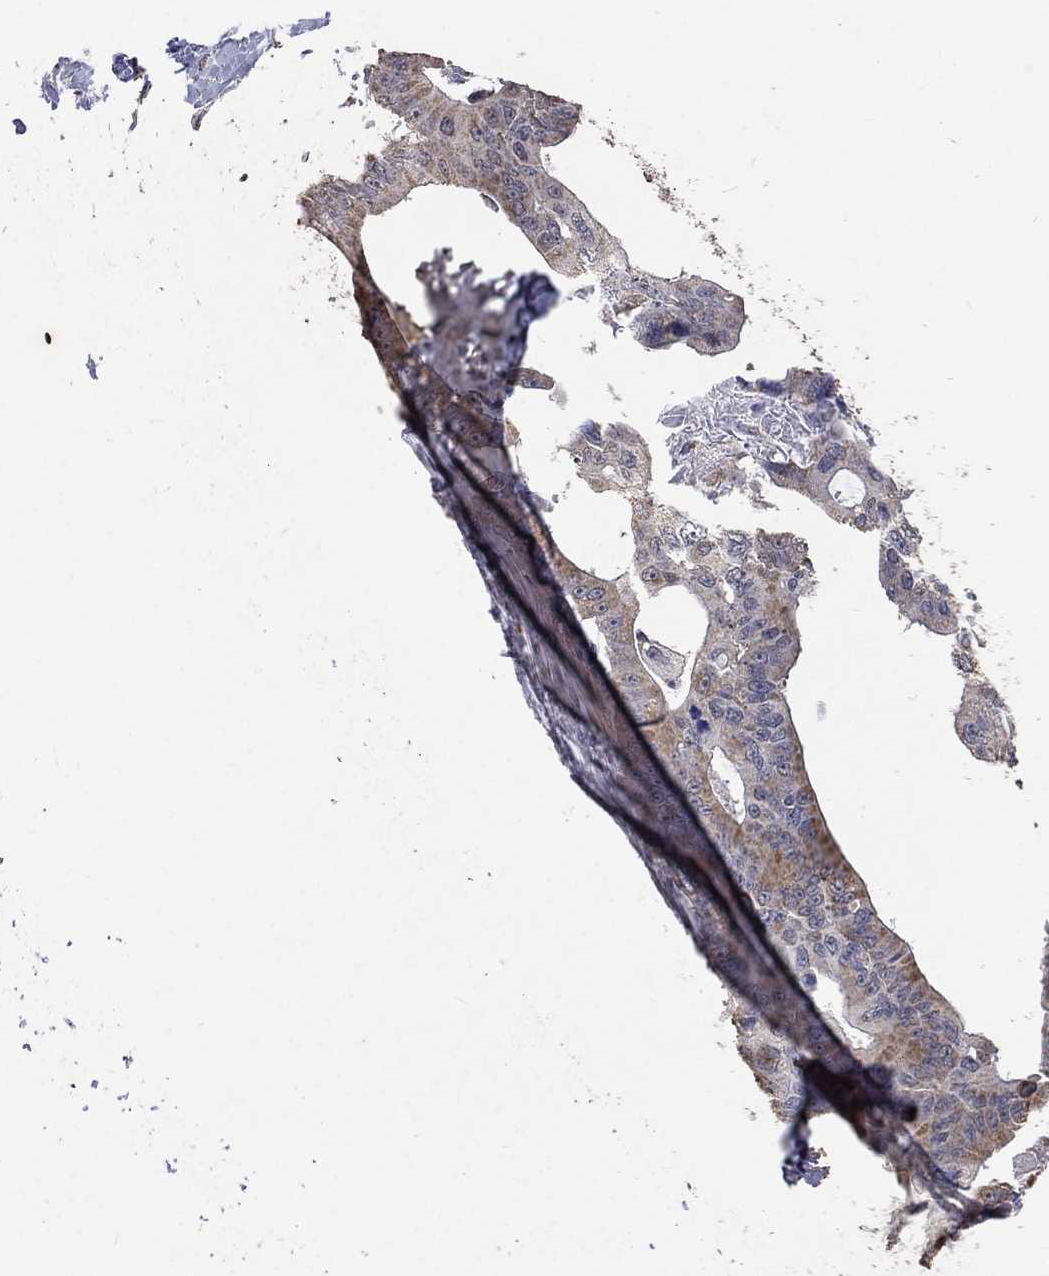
{"staining": {"intensity": "negative", "quantity": "none", "location": "none"}, "tissue": "colorectal cancer", "cell_type": "Tumor cells", "image_type": "cancer", "snomed": [{"axis": "morphology", "description": "Adenocarcinoma, NOS"}, {"axis": "topography", "description": "Rectum"}], "caption": "Colorectal cancer (adenocarcinoma) was stained to show a protein in brown. There is no significant expression in tumor cells.", "gene": "SPATA33", "patient": {"sex": "male", "age": 64}}